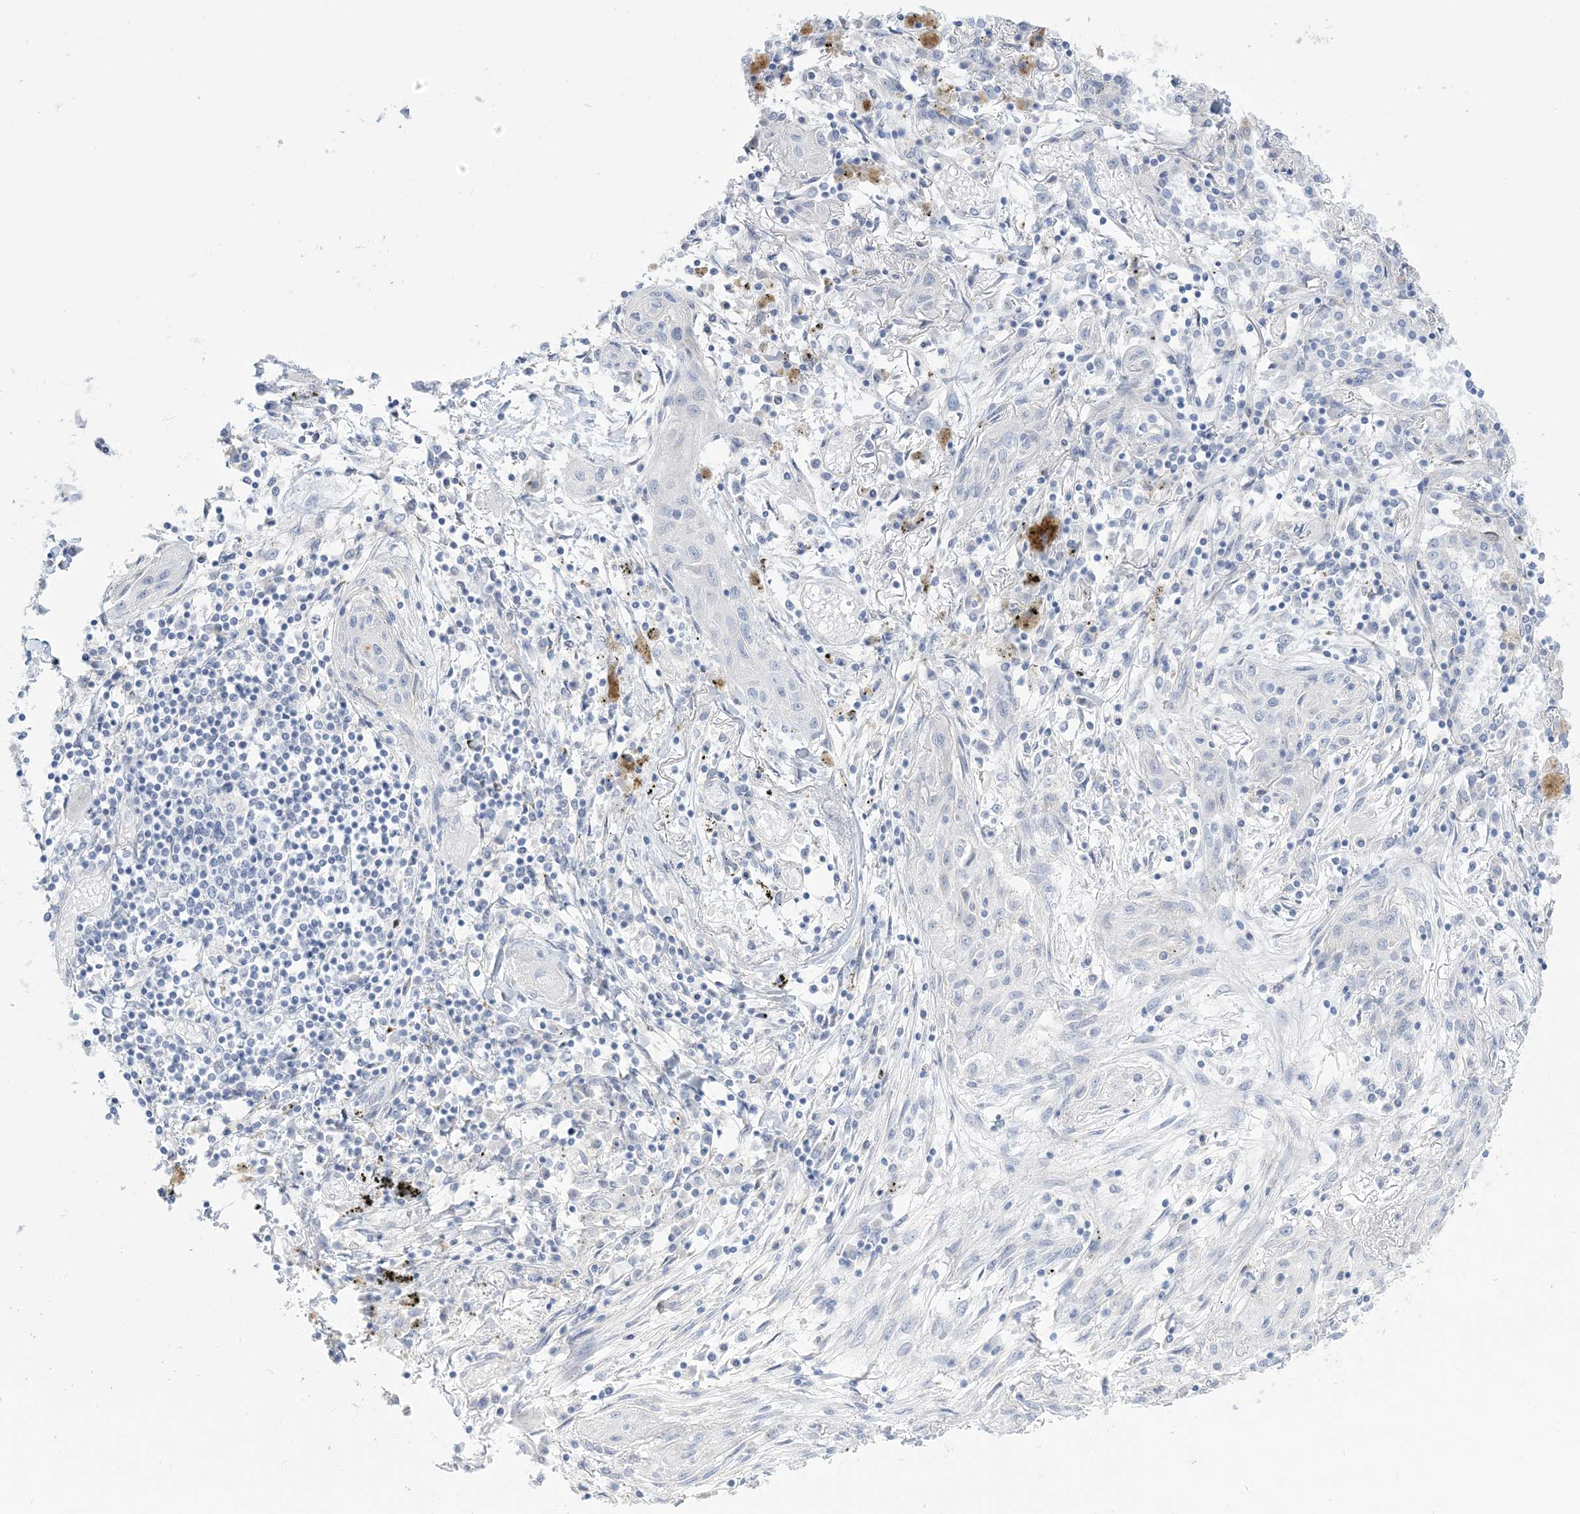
{"staining": {"intensity": "negative", "quantity": "none", "location": "none"}, "tissue": "lung cancer", "cell_type": "Tumor cells", "image_type": "cancer", "snomed": [{"axis": "morphology", "description": "Squamous cell carcinoma, NOS"}, {"axis": "topography", "description": "Lung"}], "caption": "A micrograph of human squamous cell carcinoma (lung) is negative for staining in tumor cells. (DAB (3,3'-diaminobenzidine) immunohistochemistry, high magnification).", "gene": "MTHFD2L", "patient": {"sex": "female", "age": 47}}